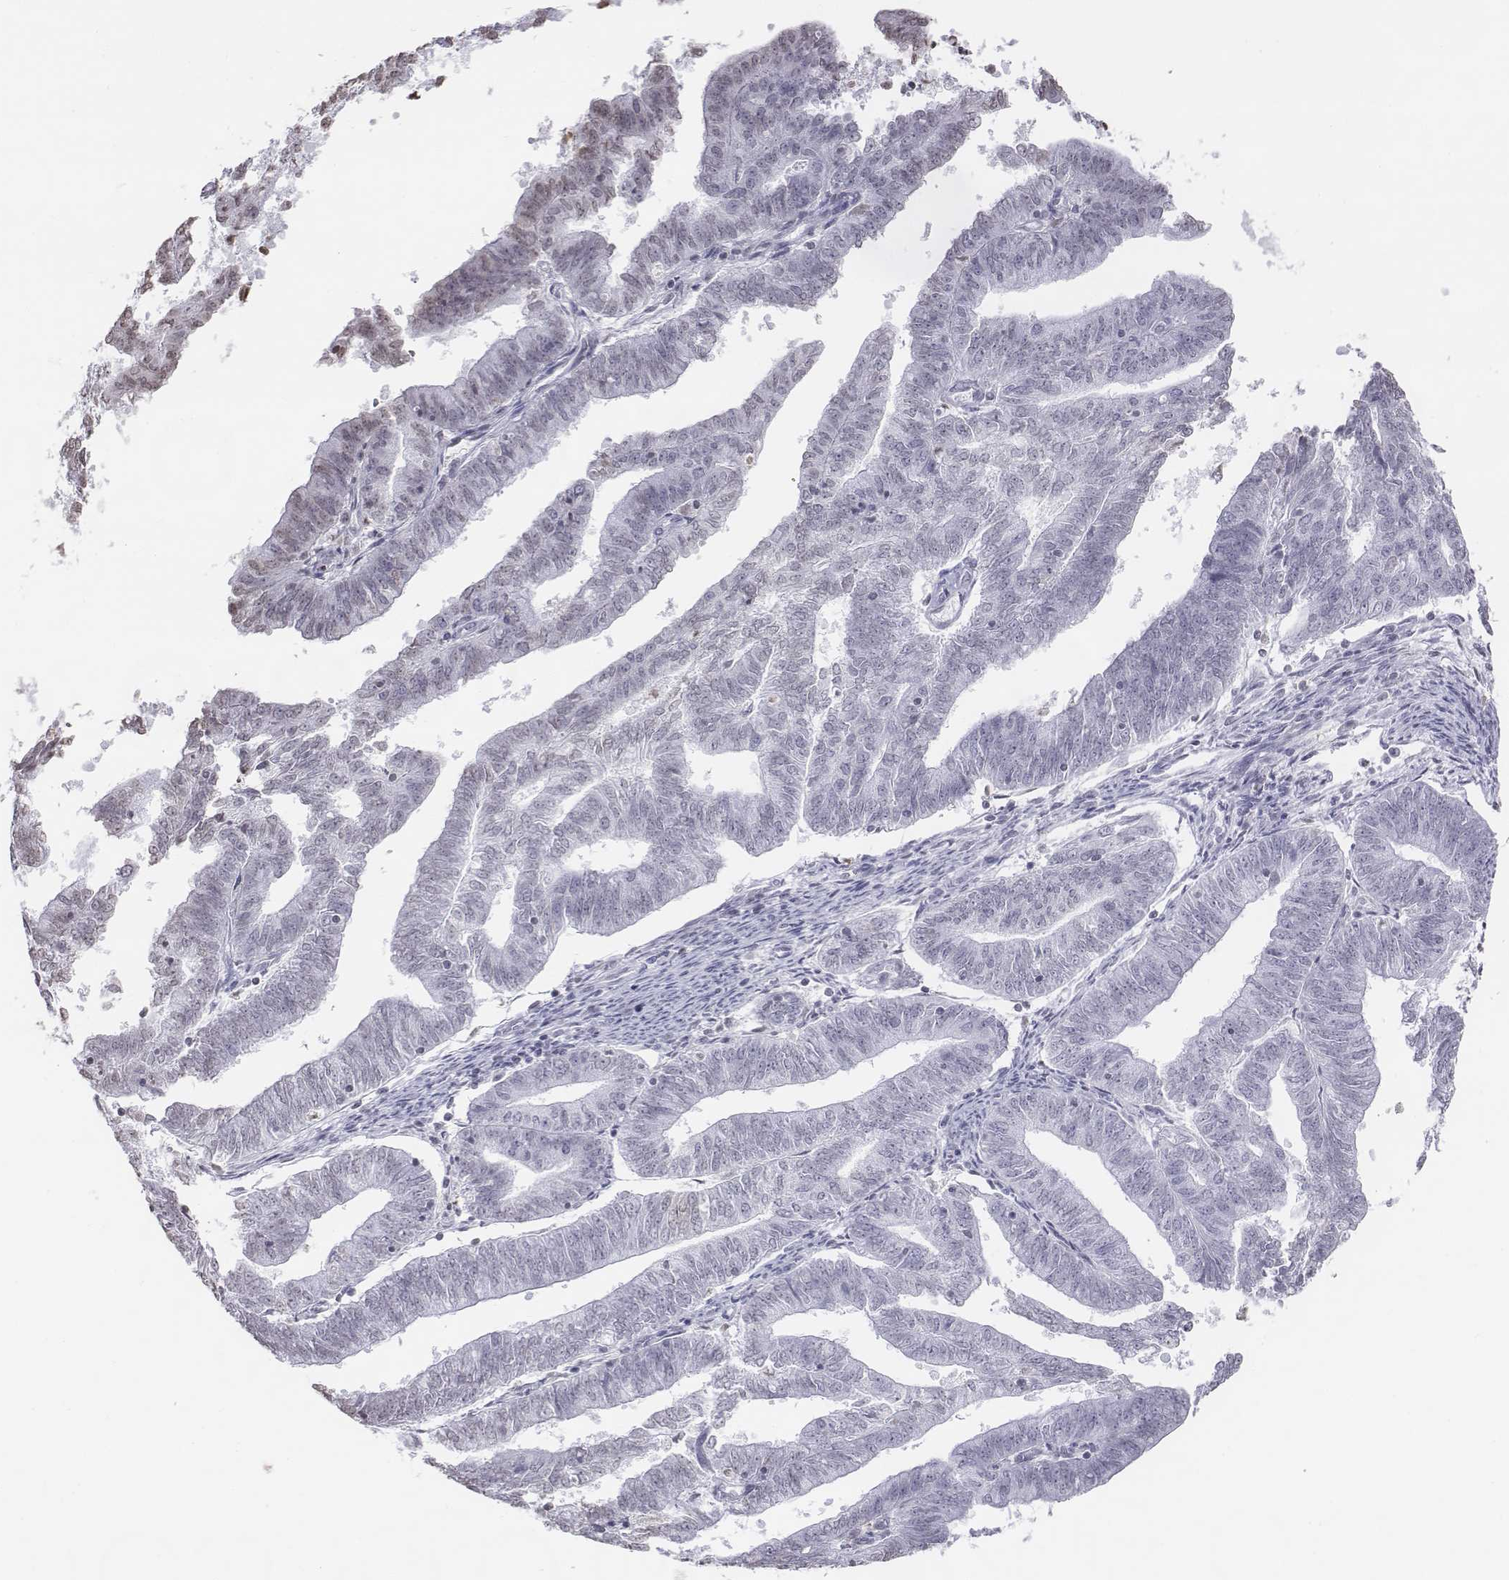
{"staining": {"intensity": "negative", "quantity": "none", "location": "none"}, "tissue": "endometrial cancer", "cell_type": "Tumor cells", "image_type": "cancer", "snomed": [{"axis": "morphology", "description": "Adenocarcinoma, NOS"}, {"axis": "topography", "description": "Endometrium"}], "caption": "Tumor cells are negative for brown protein staining in endometrial cancer (adenocarcinoma).", "gene": "BARHL1", "patient": {"sex": "female", "age": 82}}